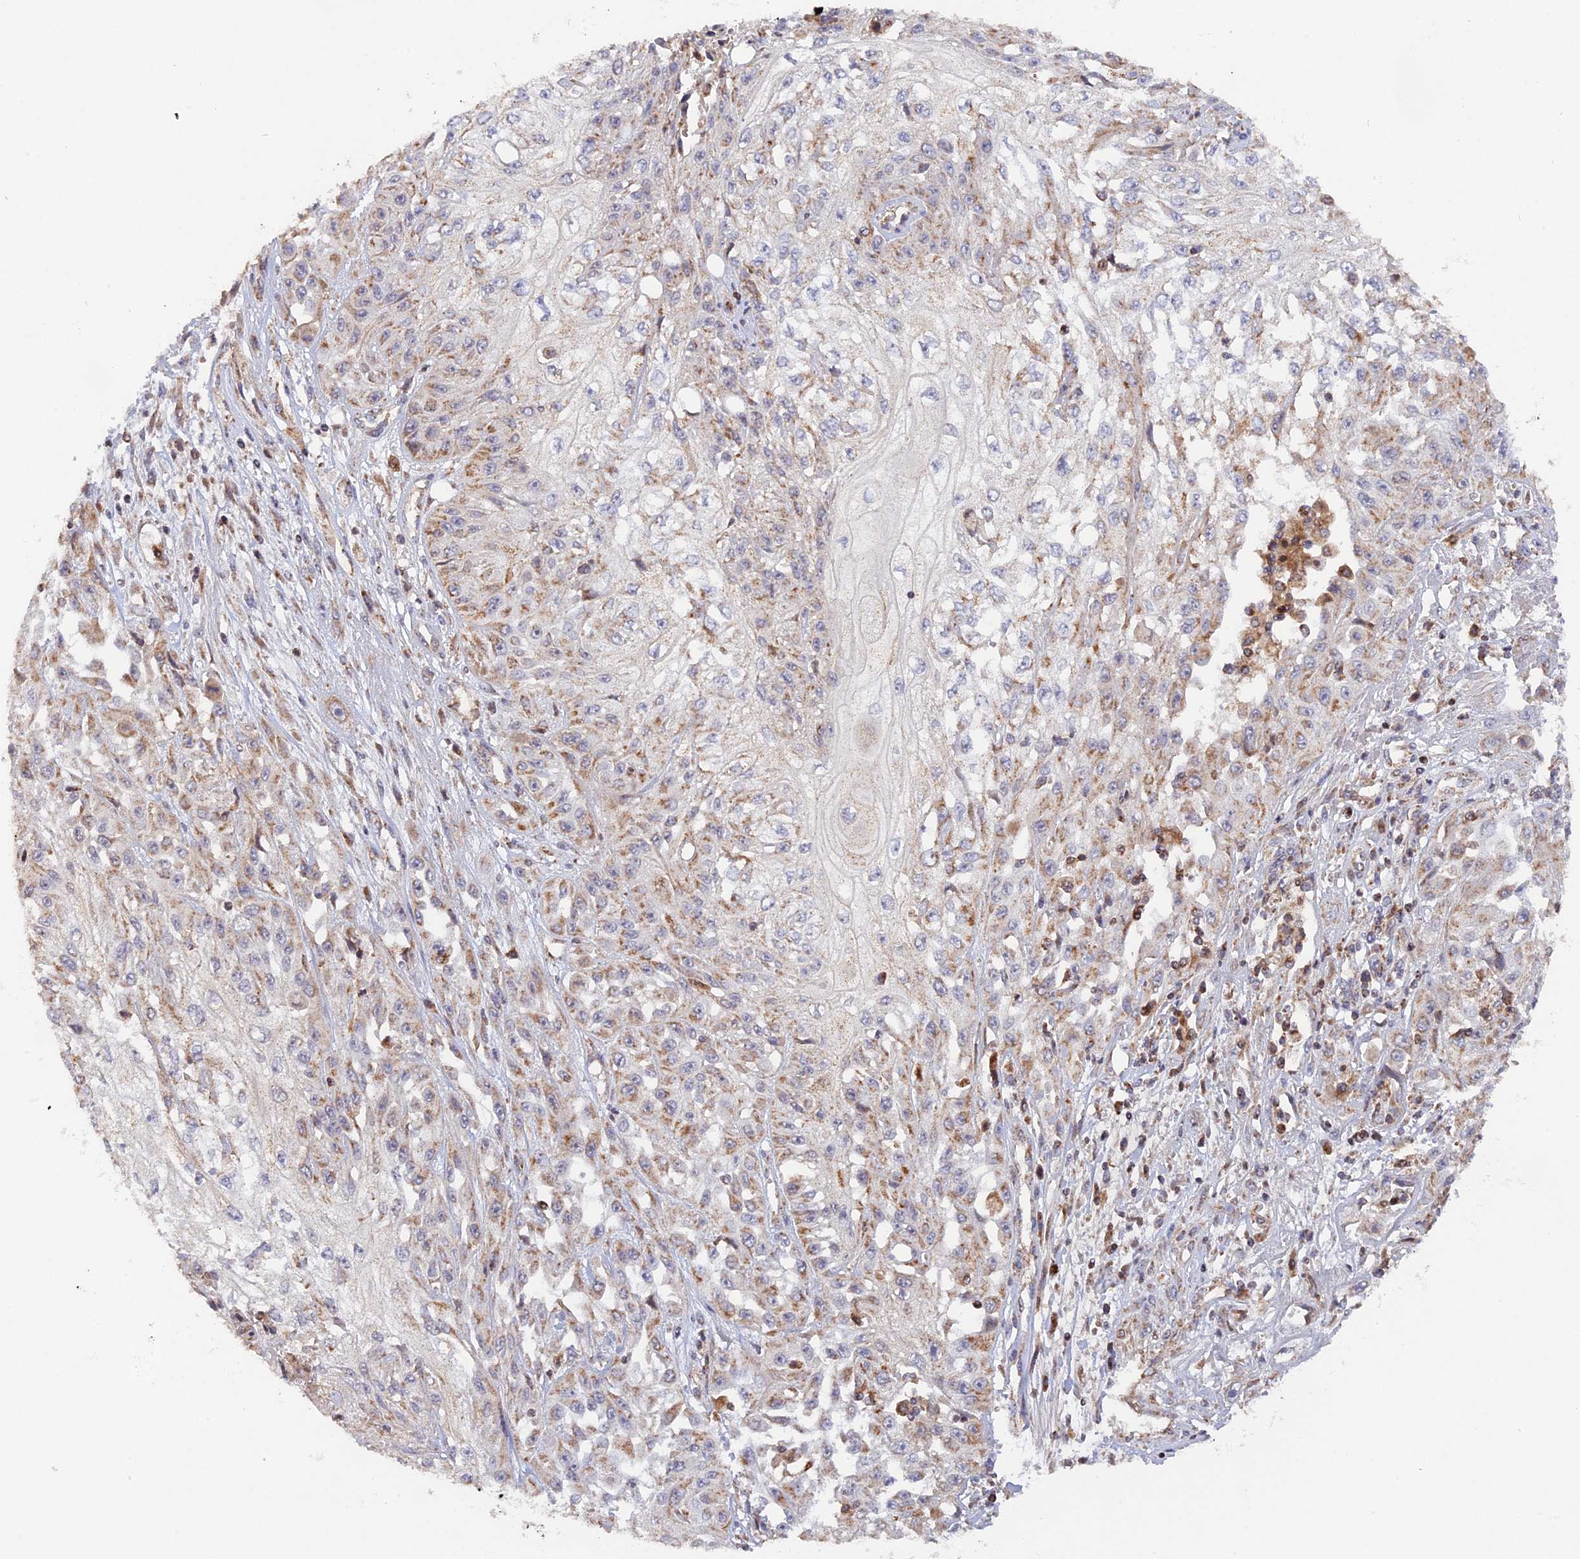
{"staining": {"intensity": "weak", "quantity": "25%-75%", "location": "cytoplasmic/membranous"}, "tissue": "skin cancer", "cell_type": "Tumor cells", "image_type": "cancer", "snomed": [{"axis": "morphology", "description": "Squamous cell carcinoma, NOS"}, {"axis": "morphology", "description": "Squamous cell carcinoma, metastatic, NOS"}, {"axis": "topography", "description": "Skin"}, {"axis": "topography", "description": "Lymph node"}], "caption": "Skin metastatic squamous cell carcinoma stained with DAB immunohistochemistry (IHC) reveals low levels of weak cytoplasmic/membranous positivity in approximately 25%-75% of tumor cells.", "gene": "MPV17L", "patient": {"sex": "male", "age": 75}}